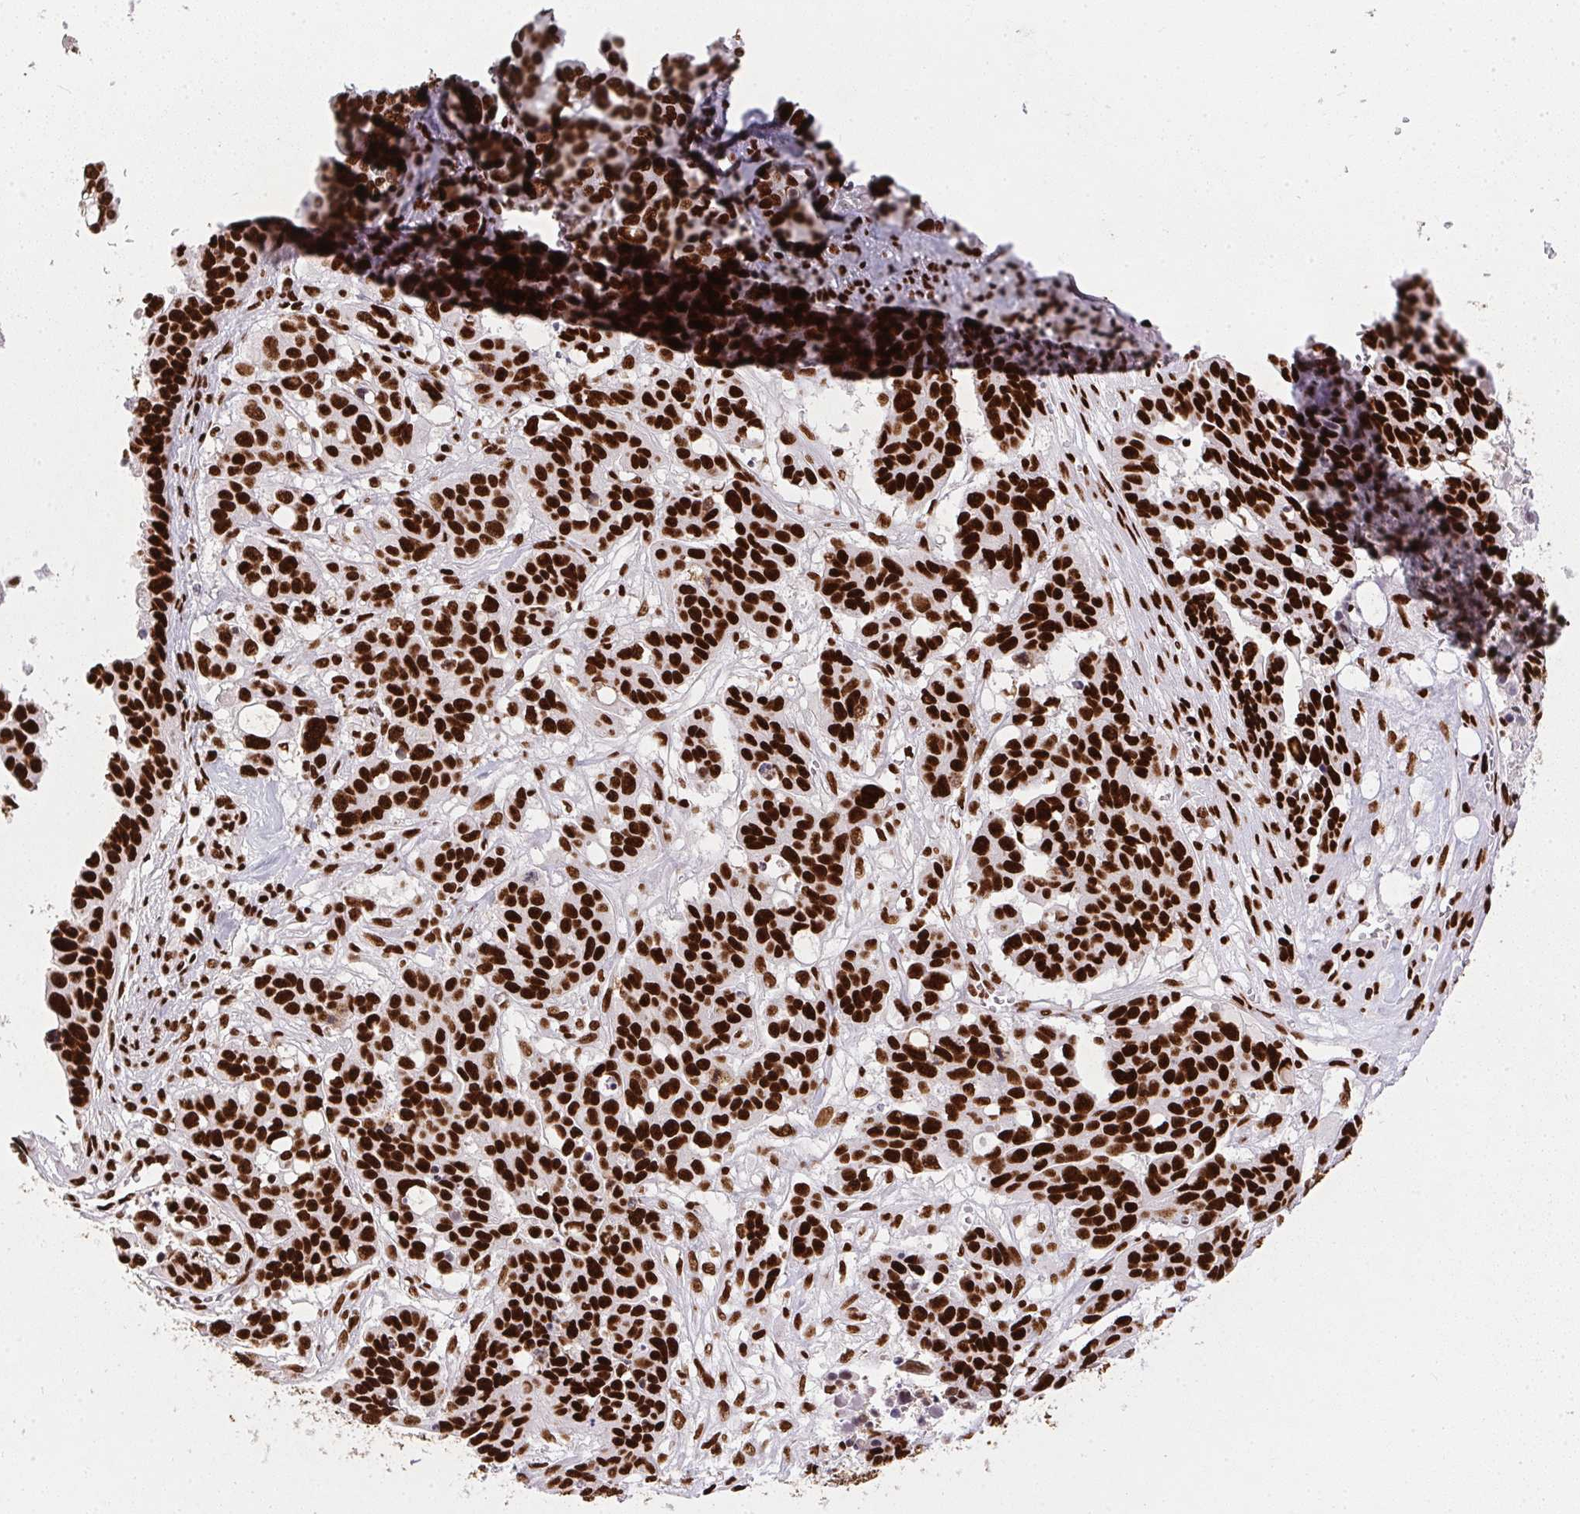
{"staining": {"intensity": "strong", "quantity": ">75%", "location": "nuclear"}, "tissue": "ovarian cancer", "cell_type": "Tumor cells", "image_type": "cancer", "snomed": [{"axis": "morphology", "description": "Carcinoma, endometroid"}, {"axis": "topography", "description": "Ovary"}], "caption": "This is an image of IHC staining of ovarian endometroid carcinoma, which shows strong expression in the nuclear of tumor cells.", "gene": "PAGE3", "patient": {"sex": "female", "age": 78}}